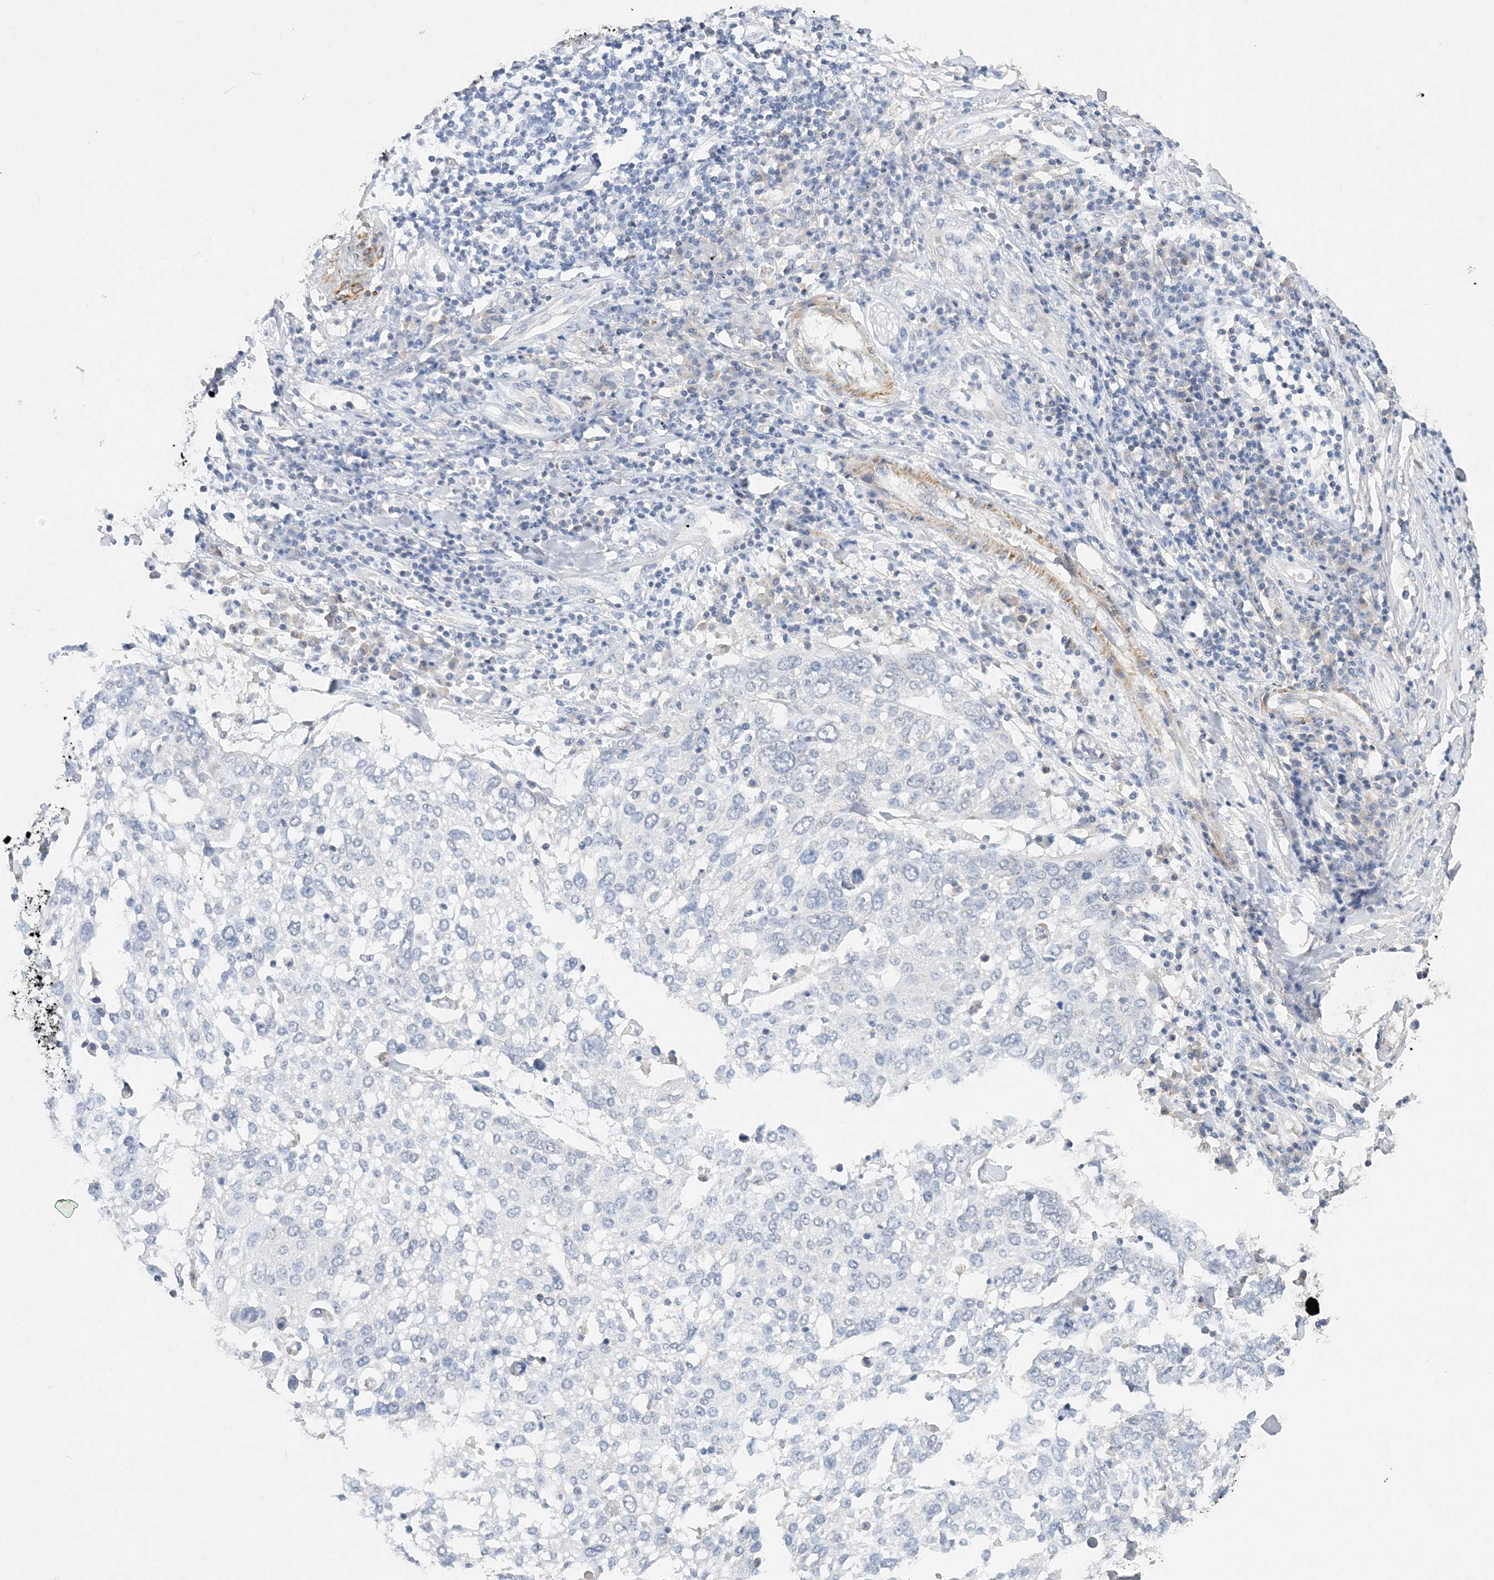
{"staining": {"intensity": "negative", "quantity": "none", "location": "none"}, "tissue": "lung cancer", "cell_type": "Tumor cells", "image_type": "cancer", "snomed": [{"axis": "morphology", "description": "Squamous cell carcinoma, NOS"}, {"axis": "topography", "description": "Lung"}], "caption": "Immunohistochemistry of human lung cancer (squamous cell carcinoma) exhibits no positivity in tumor cells.", "gene": "C11orf58", "patient": {"sex": "male", "age": 65}}